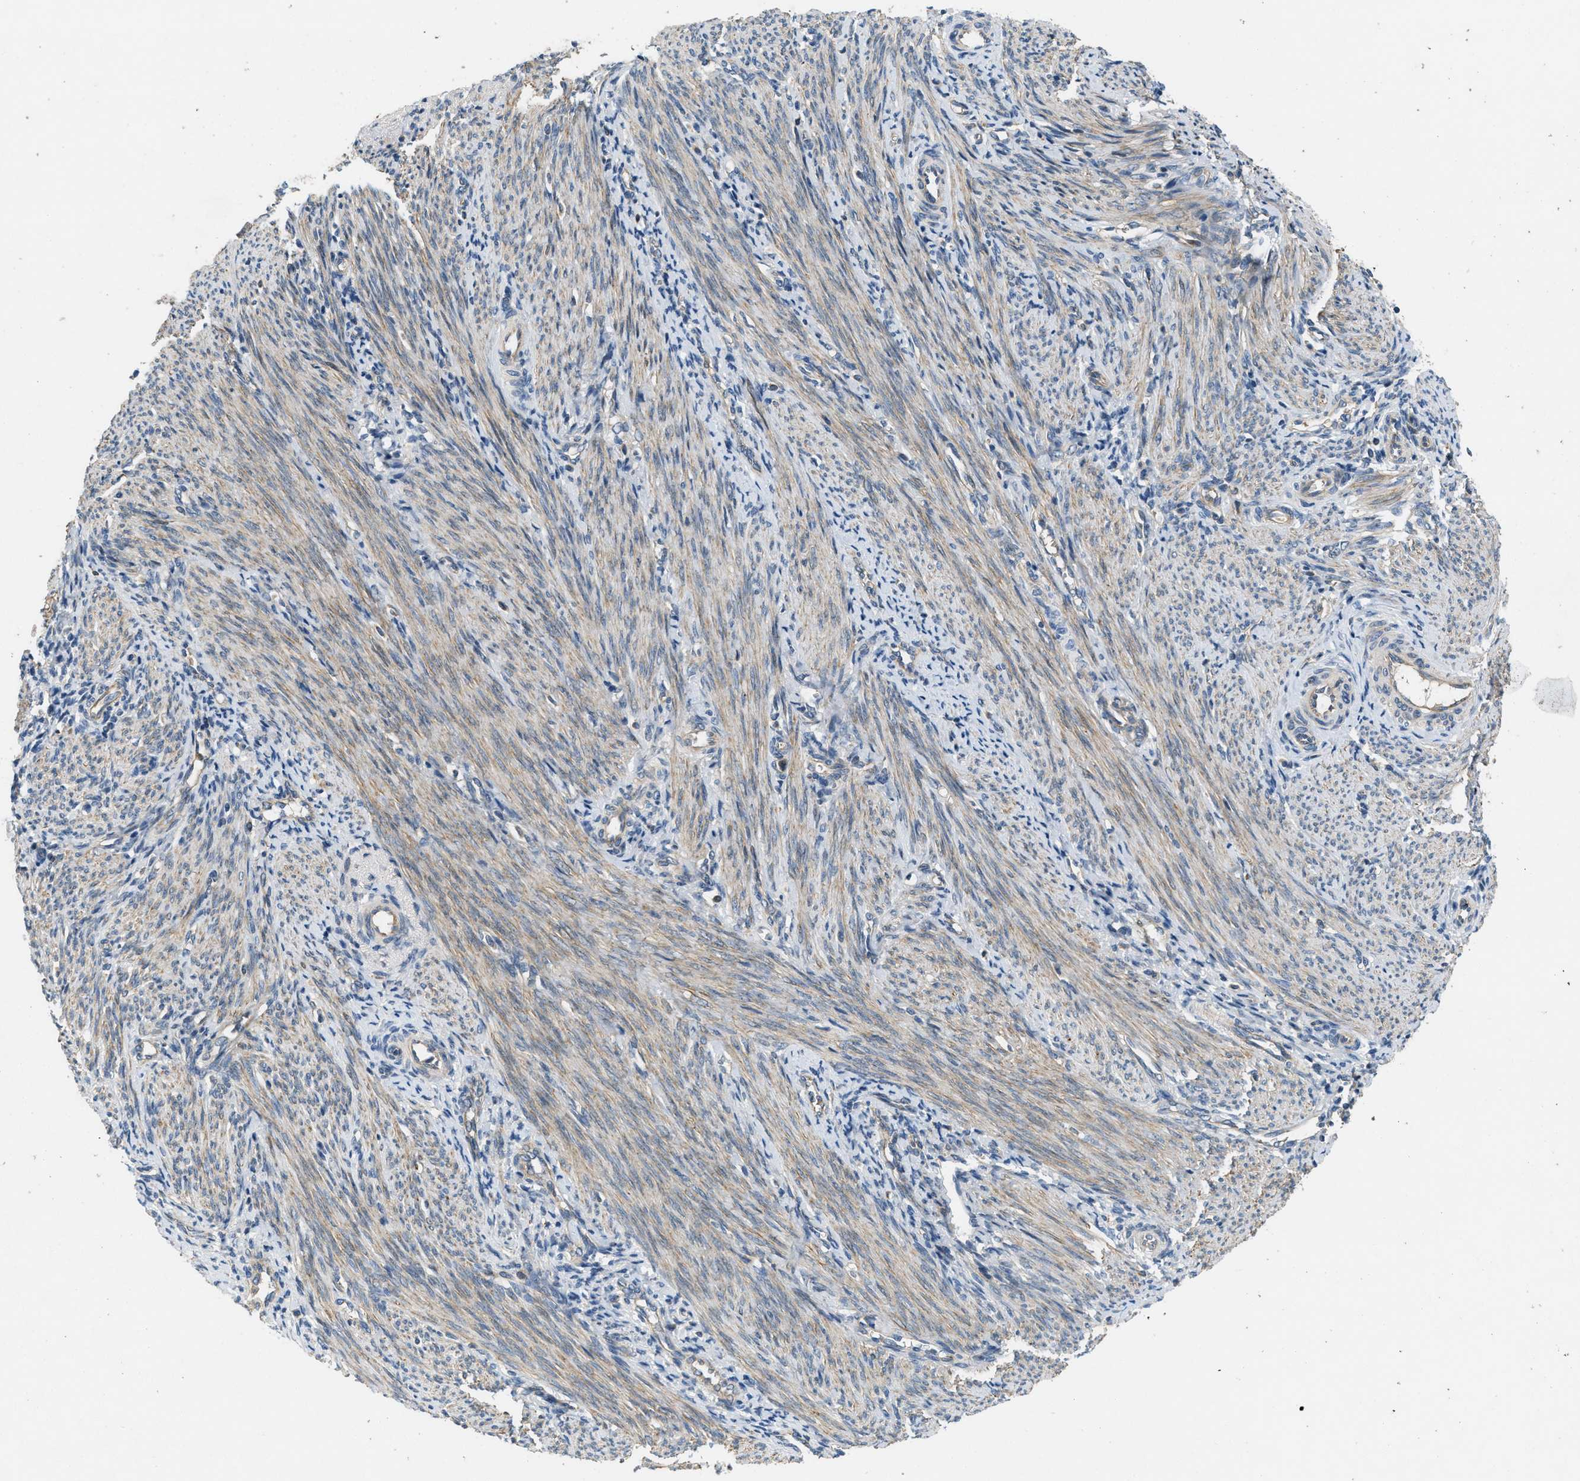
{"staining": {"intensity": "weak", "quantity": "25%-75%", "location": "cytoplasmic/membranous"}, "tissue": "endometrium", "cell_type": "Cells in endometrial stroma", "image_type": "normal", "snomed": [{"axis": "morphology", "description": "Normal tissue, NOS"}, {"axis": "topography", "description": "Uterus"}, {"axis": "topography", "description": "Endometrium"}], "caption": "Immunohistochemical staining of unremarkable human endometrium demonstrates weak cytoplasmic/membranous protein positivity in about 25%-75% of cells in endometrial stroma. The staining is performed using DAB brown chromogen to label protein expression. The nuclei are counter-stained blue using hematoxylin.", "gene": "ADCY6", "patient": {"sex": "female", "age": 33}}